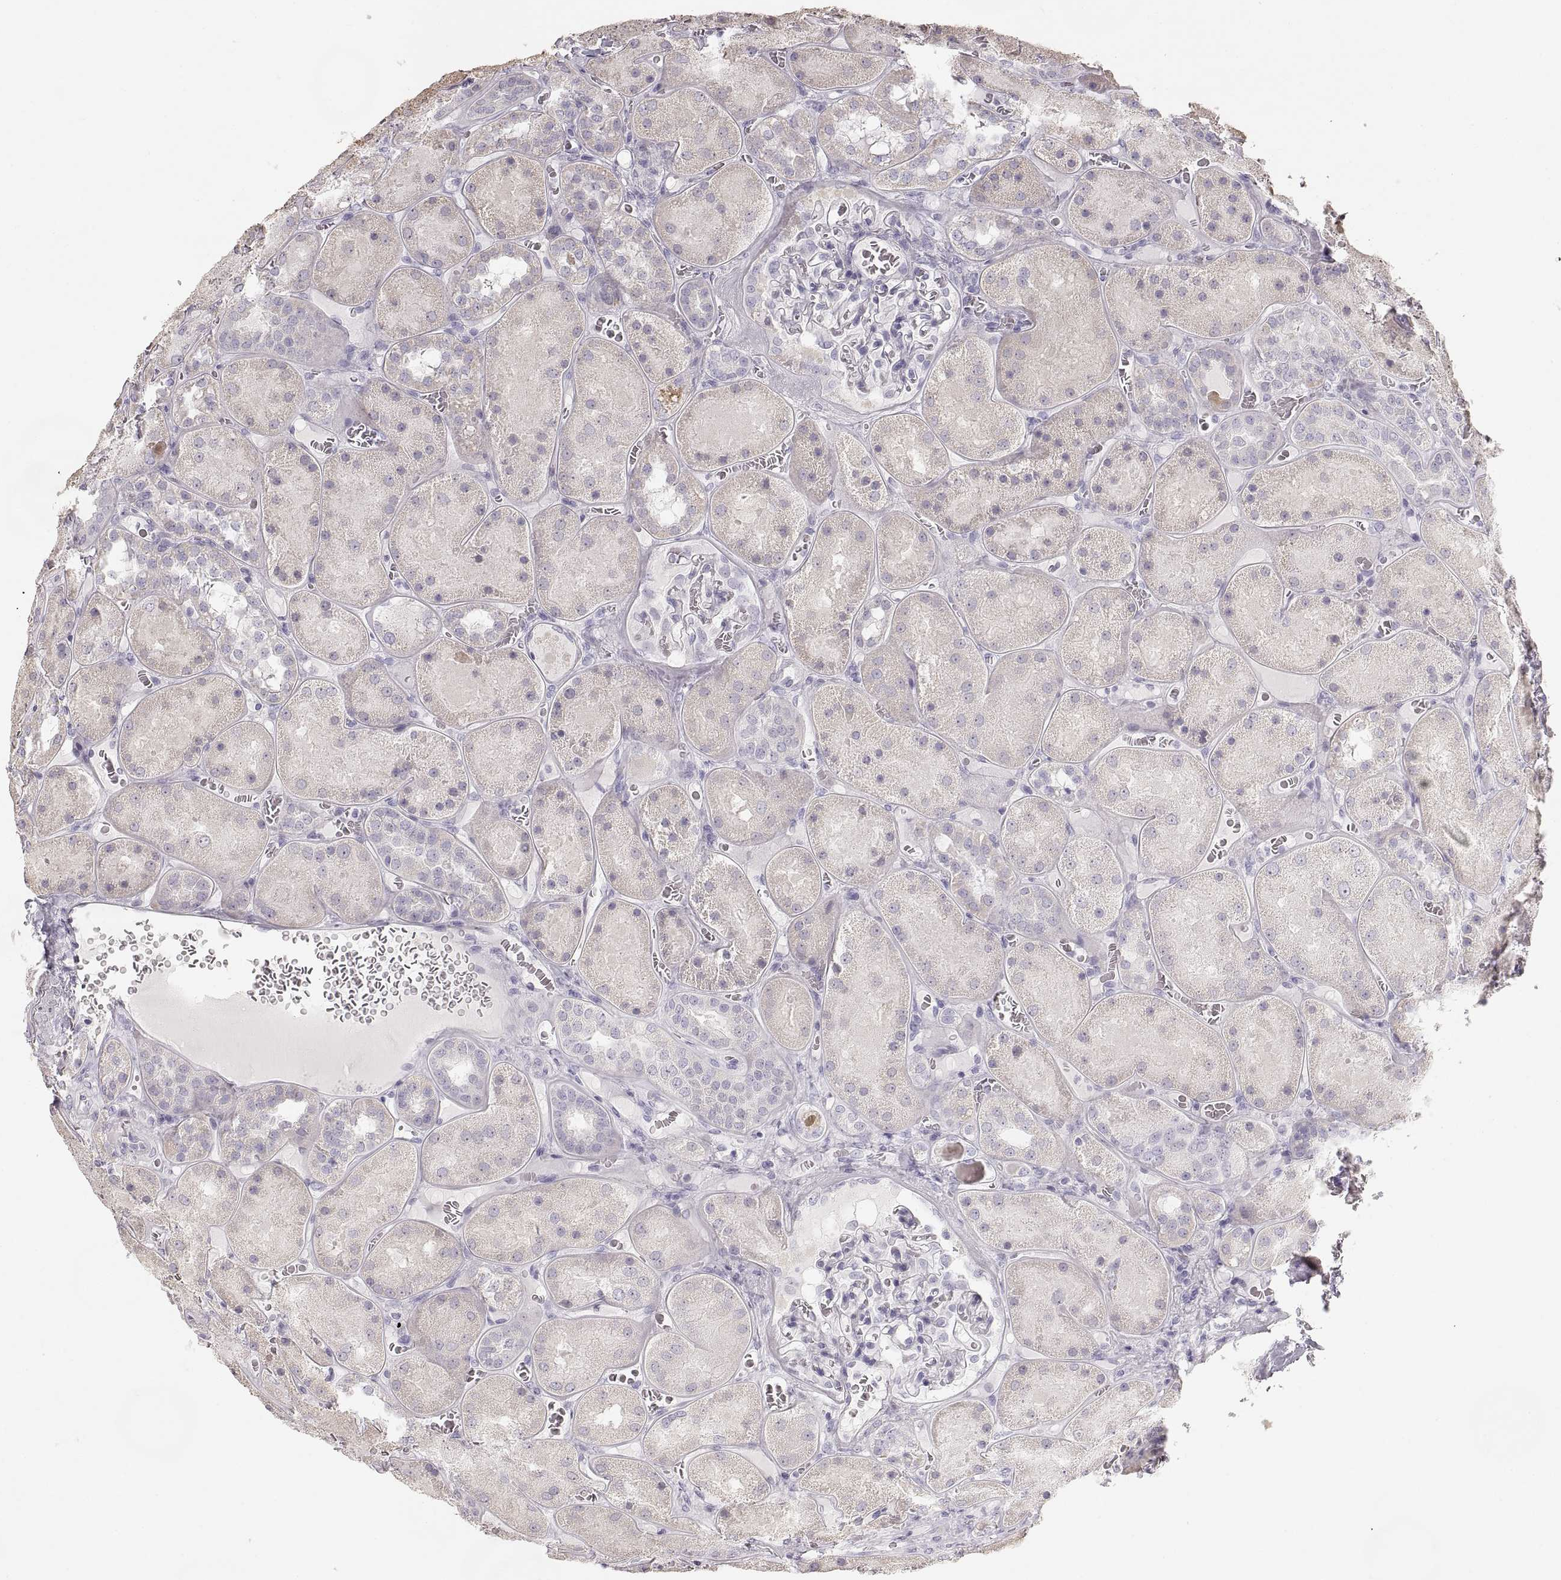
{"staining": {"intensity": "negative", "quantity": "none", "location": "none"}, "tissue": "kidney", "cell_type": "Cells in glomeruli", "image_type": "normal", "snomed": [{"axis": "morphology", "description": "Normal tissue, NOS"}, {"axis": "topography", "description": "Kidney"}], "caption": "DAB immunohistochemical staining of unremarkable human kidney reveals no significant expression in cells in glomeruli. (DAB (3,3'-diaminobenzidine) immunohistochemistry (IHC) with hematoxylin counter stain).", "gene": "ZP3", "patient": {"sex": "male", "age": 73}}